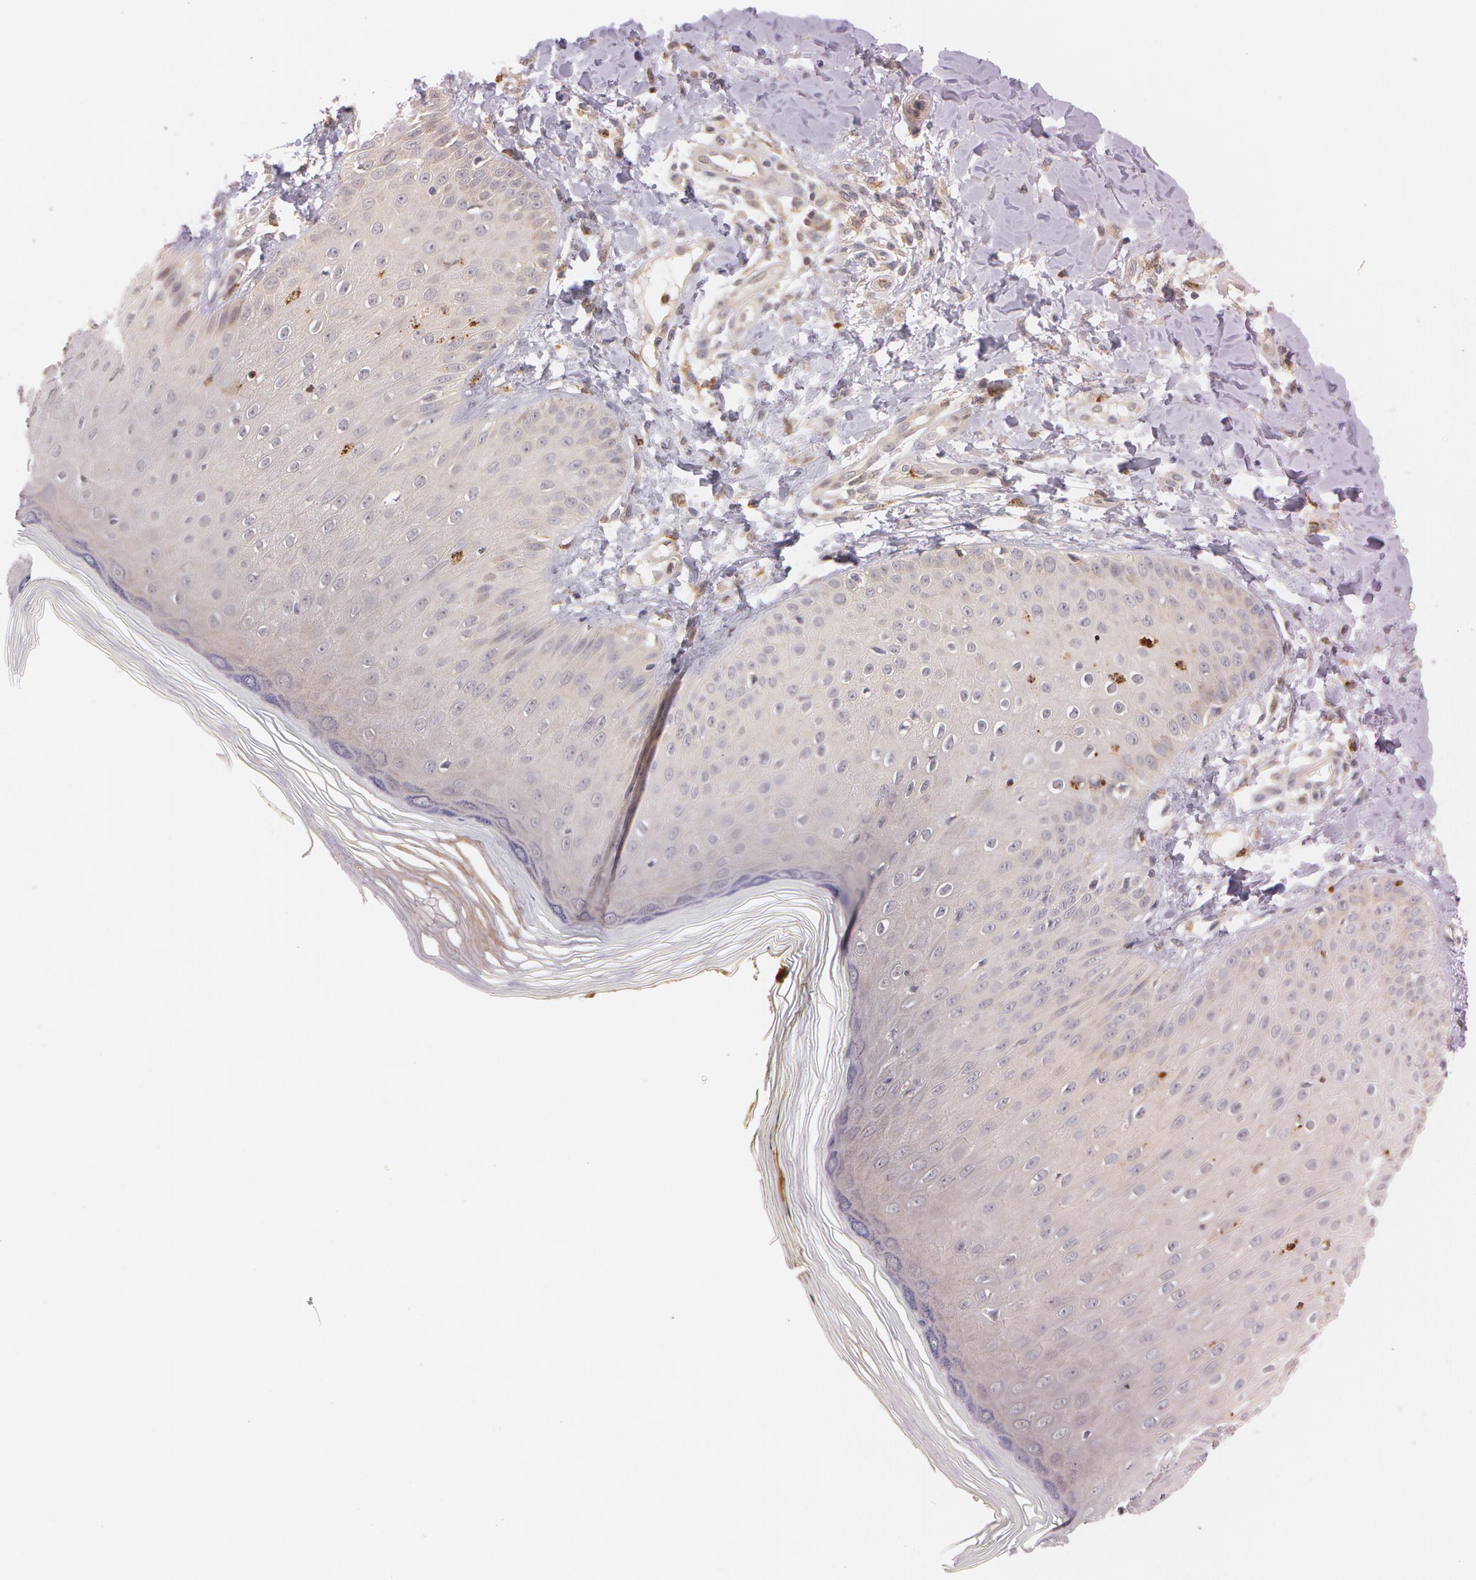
{"staining": {"intensity": "weak", "quantity": ">75%", "location": "cytoplasmic/membranous"}, "tissue": "skin", "cell_type": "Epidermal cells", "image_type": "normal", "snomed": [{"axis": "morphology", "description": "Normal tissue, NOS"}, {"axis": "morphology", "description": "Inflammation, NOS"}, {"axis": "topography", "description": "Soft tissue"}, {"axis": "topography", "description": "Anal"}], "caption": "Unremarkable skin was stained to show a protein in brown. There is low levels of weak cytoplasmic/membranous positivity in approximately >75% of epidermal cells. Ihc stains the protein in brown and the nuclei are stained blue.", "gene": "ATG2B", "patient": {"sex": "female", "age": 15}}